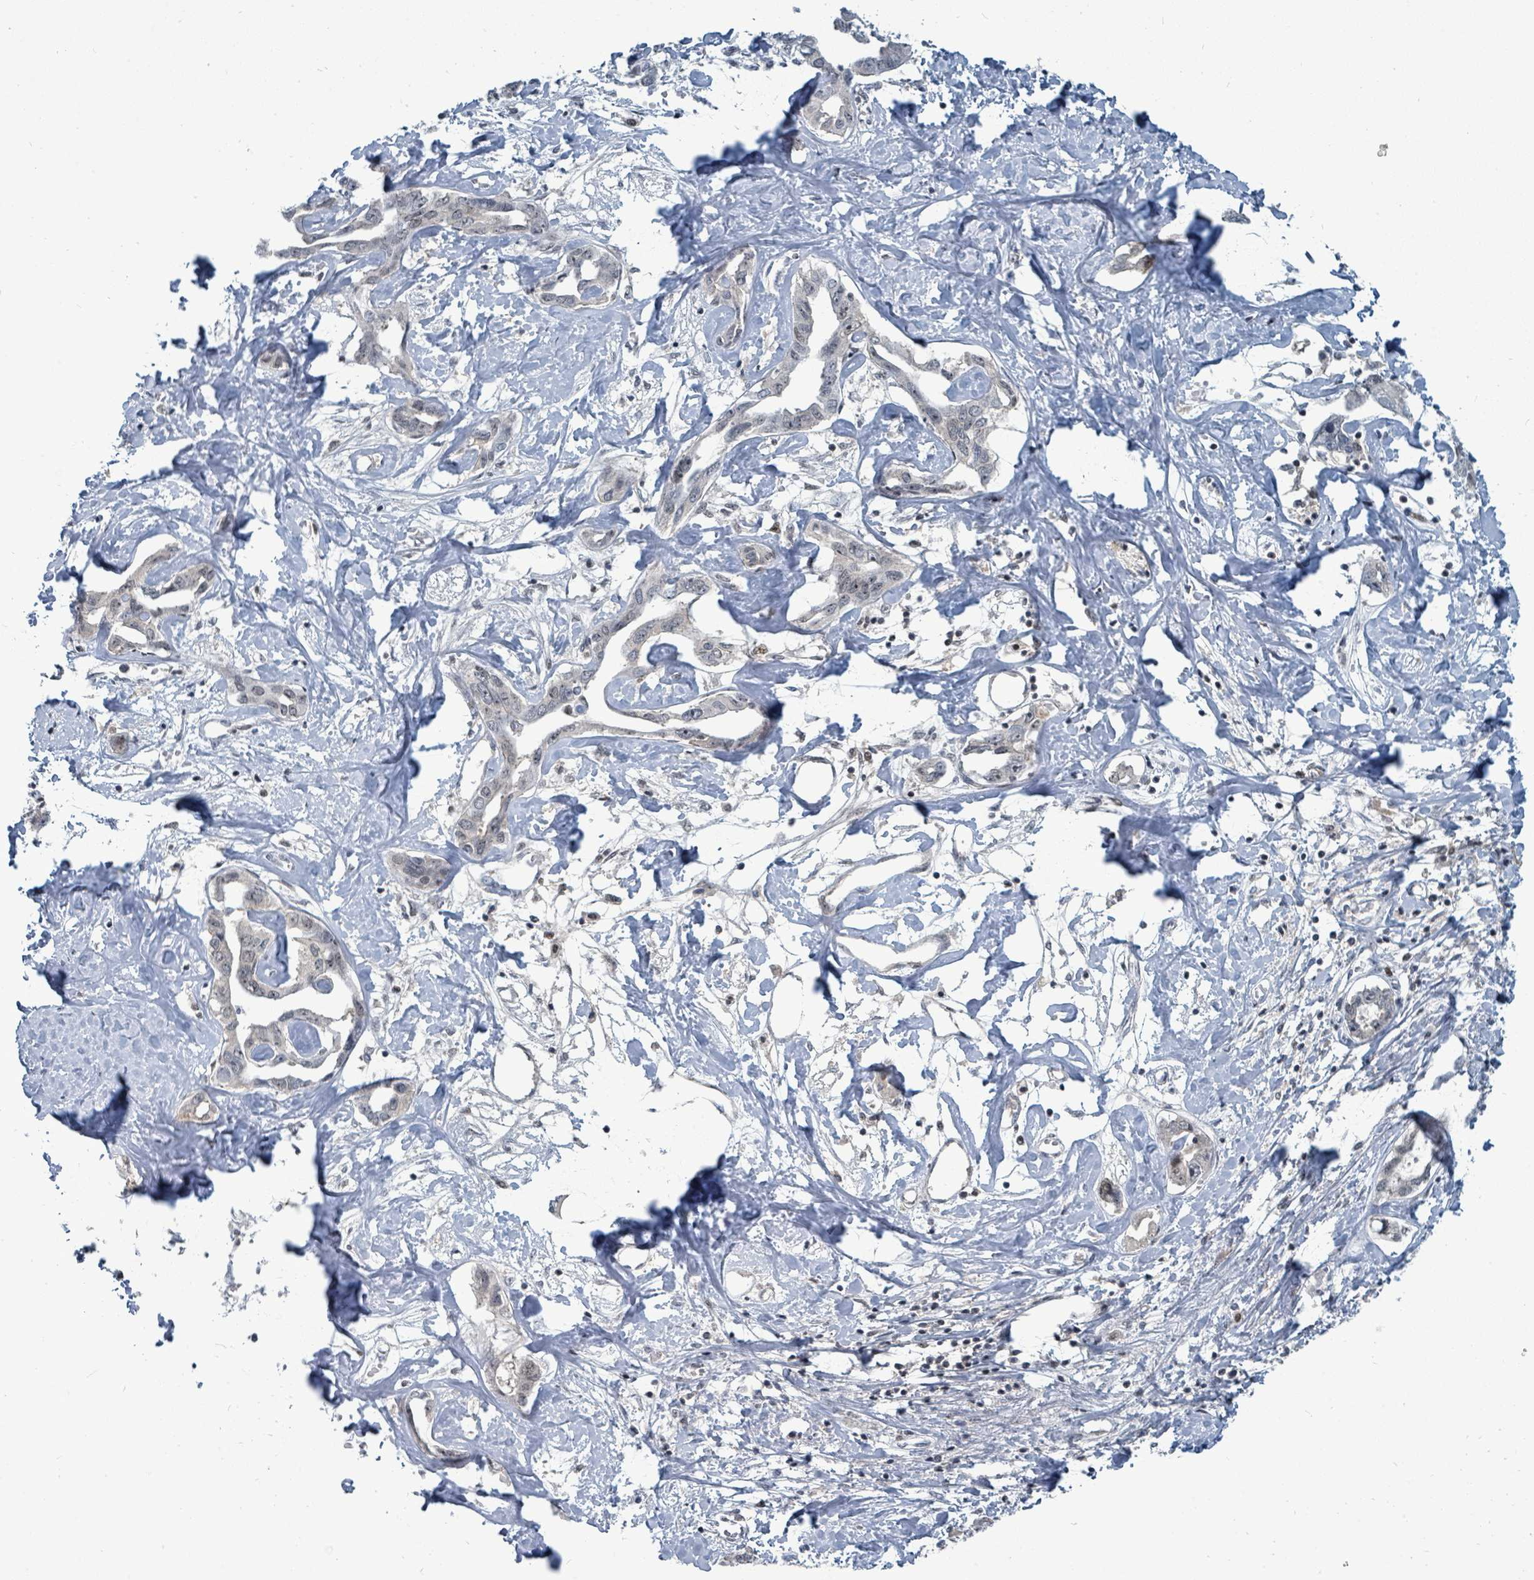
{"staining": {"intensity": "negative", "quantity": "none", "location": "none"}, "tissue": "liver cancer", "cell_type": "Tumor cells", "image_type": "cancer", "snomed": [{"axis": "morphology", "description": "Cholangiocarcinoma"}, {"axis": "topography", "description": "Liver"}], "caption": "IHC image of neoplastic tissue: human liver cancer (cholangiocarcinoma) stained with DAB reveals no significant protein staining in tumor cells.", "gene": "UCK1", "patient": {"sex": "male", "age": 59}}